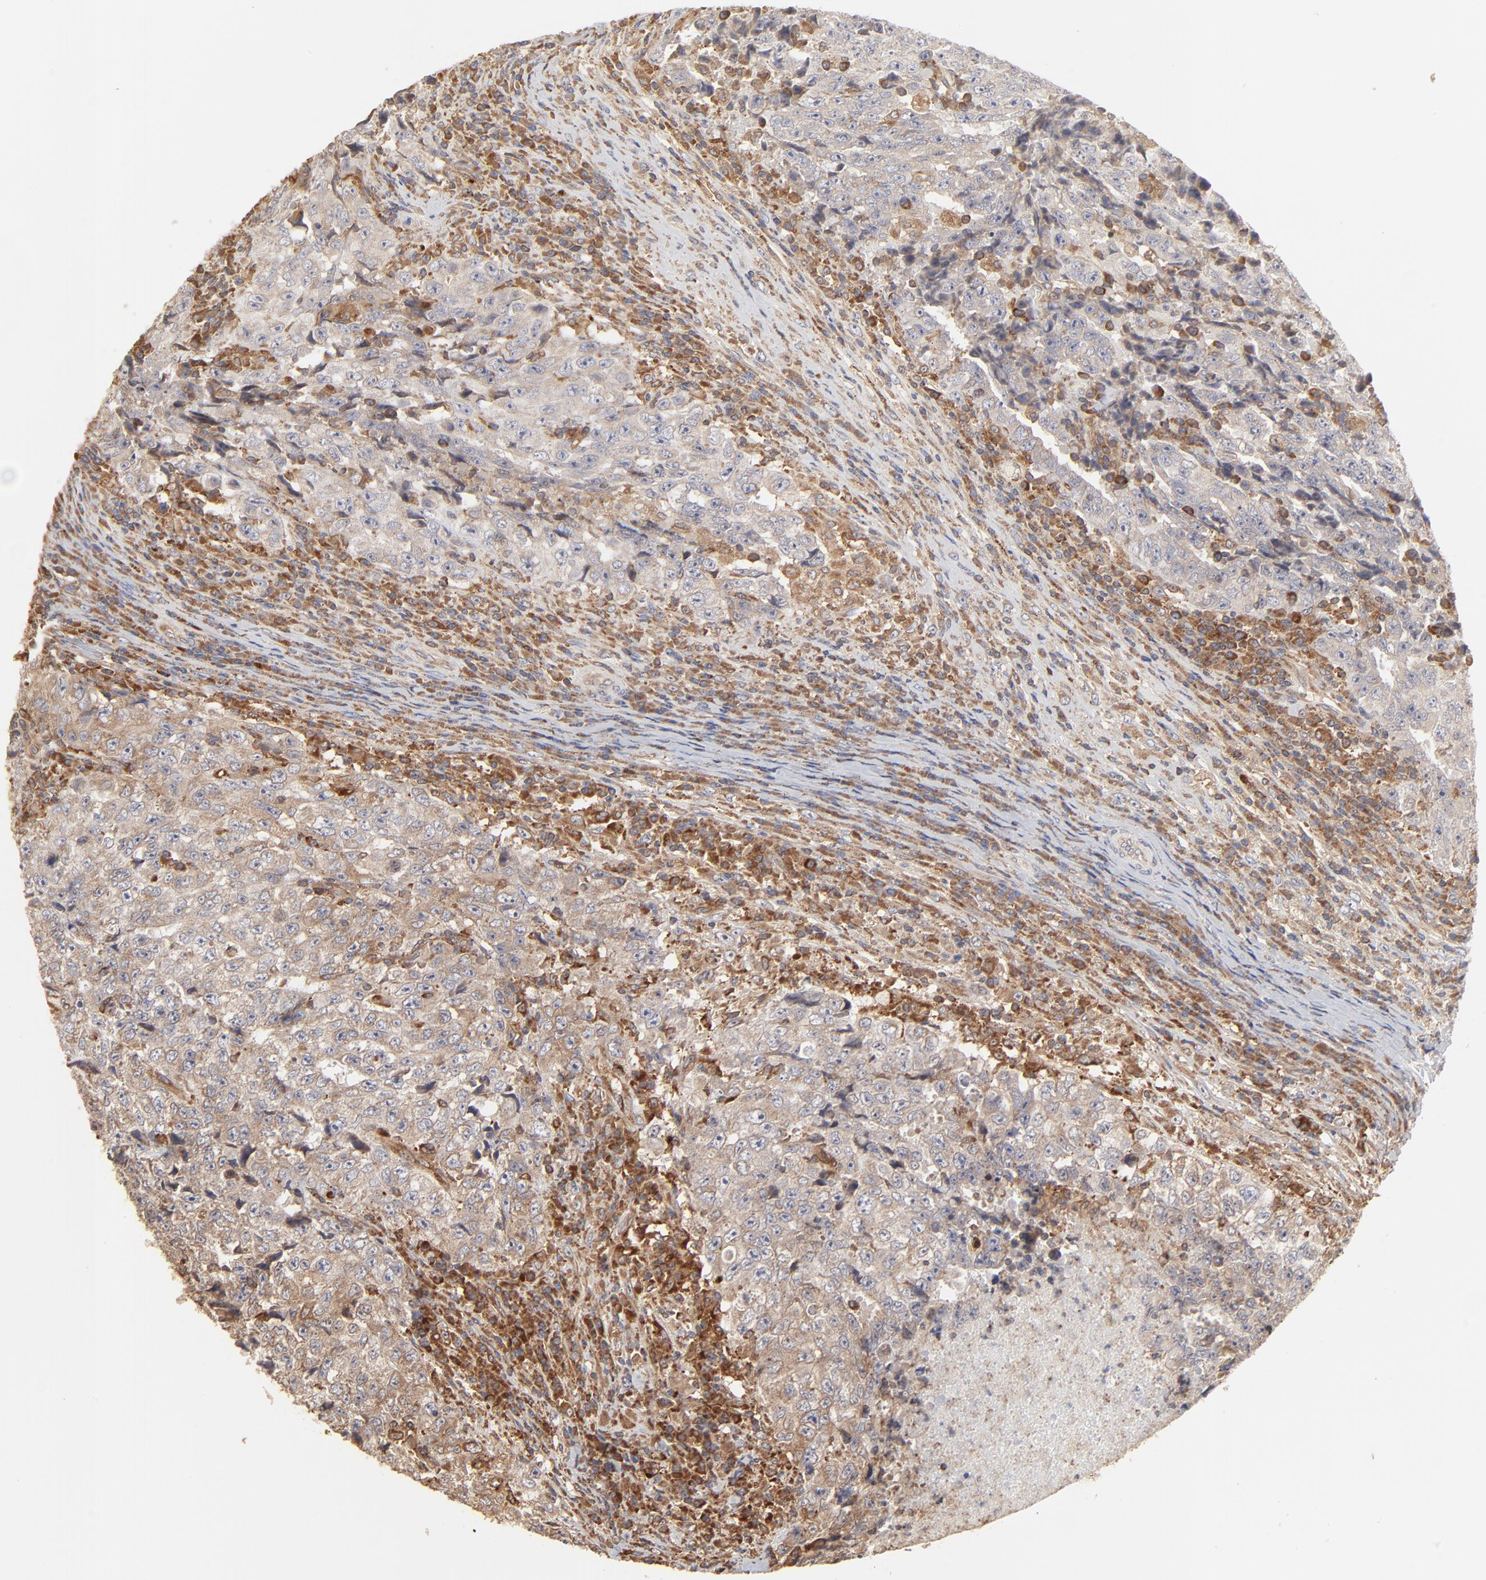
{"staining": {"intensity": "strong", "quantity": ">75%", "location": "cytoplasmic/membranous"}, "tissue": "testis cancer", "cell_type": "Tumor cells", "image_type": "cancer", "snomed": [{"axis": "morphology", "description": "Necrosis, NOS"}, {"axis": "morphology", "description": "Carcinoma, Embryonal, NOS"}, {"axis": "topography", "description": "Testis"}], "caption": "Testis embryonal carcinoma was stained to show a protein in brown. There is high levels of strong cytoplasmic/membranous staining in approximately >75% of tumor cells.", "gene": "RNF213", "patient": {"sex": "male", "age": 19}}